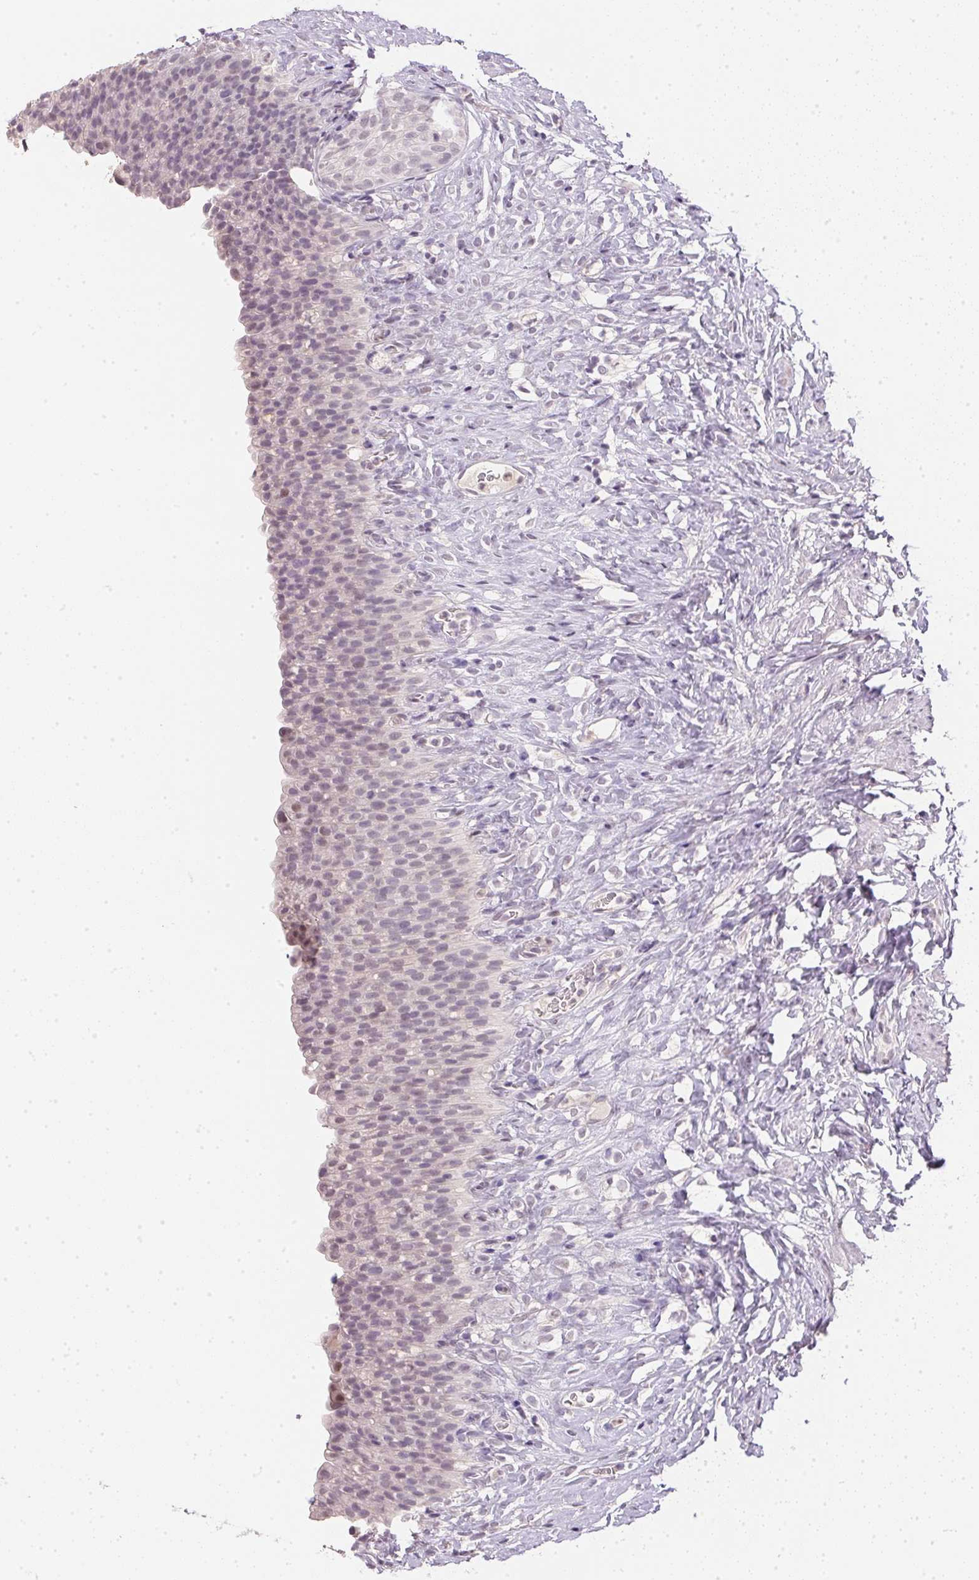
{"staining": {"intensity": "moderate", "quantity": "<25%", "location": "nuclear"}, "tissue": "urinary bladder", "cell_type": "Urothelial cells", "image_type": "normal", "snomed": [{"axis": "morphology", "description": "Normal tissue, NOS"}, {"axis": "topography", "description": "Urinary bladder"}, {"axis": "topography", "description": "Prostate"}], "caption": "A brown stain shows moderate nuclear expression of a protein in urothelial cells of benign human urinary bladder. The staining was performed using DAB, with brown indicating positive protein expression. Nuclei are stained blue with hematoxylin.", "gene": "POLR3G", "patient": {"sex": "male", "age": 76}}